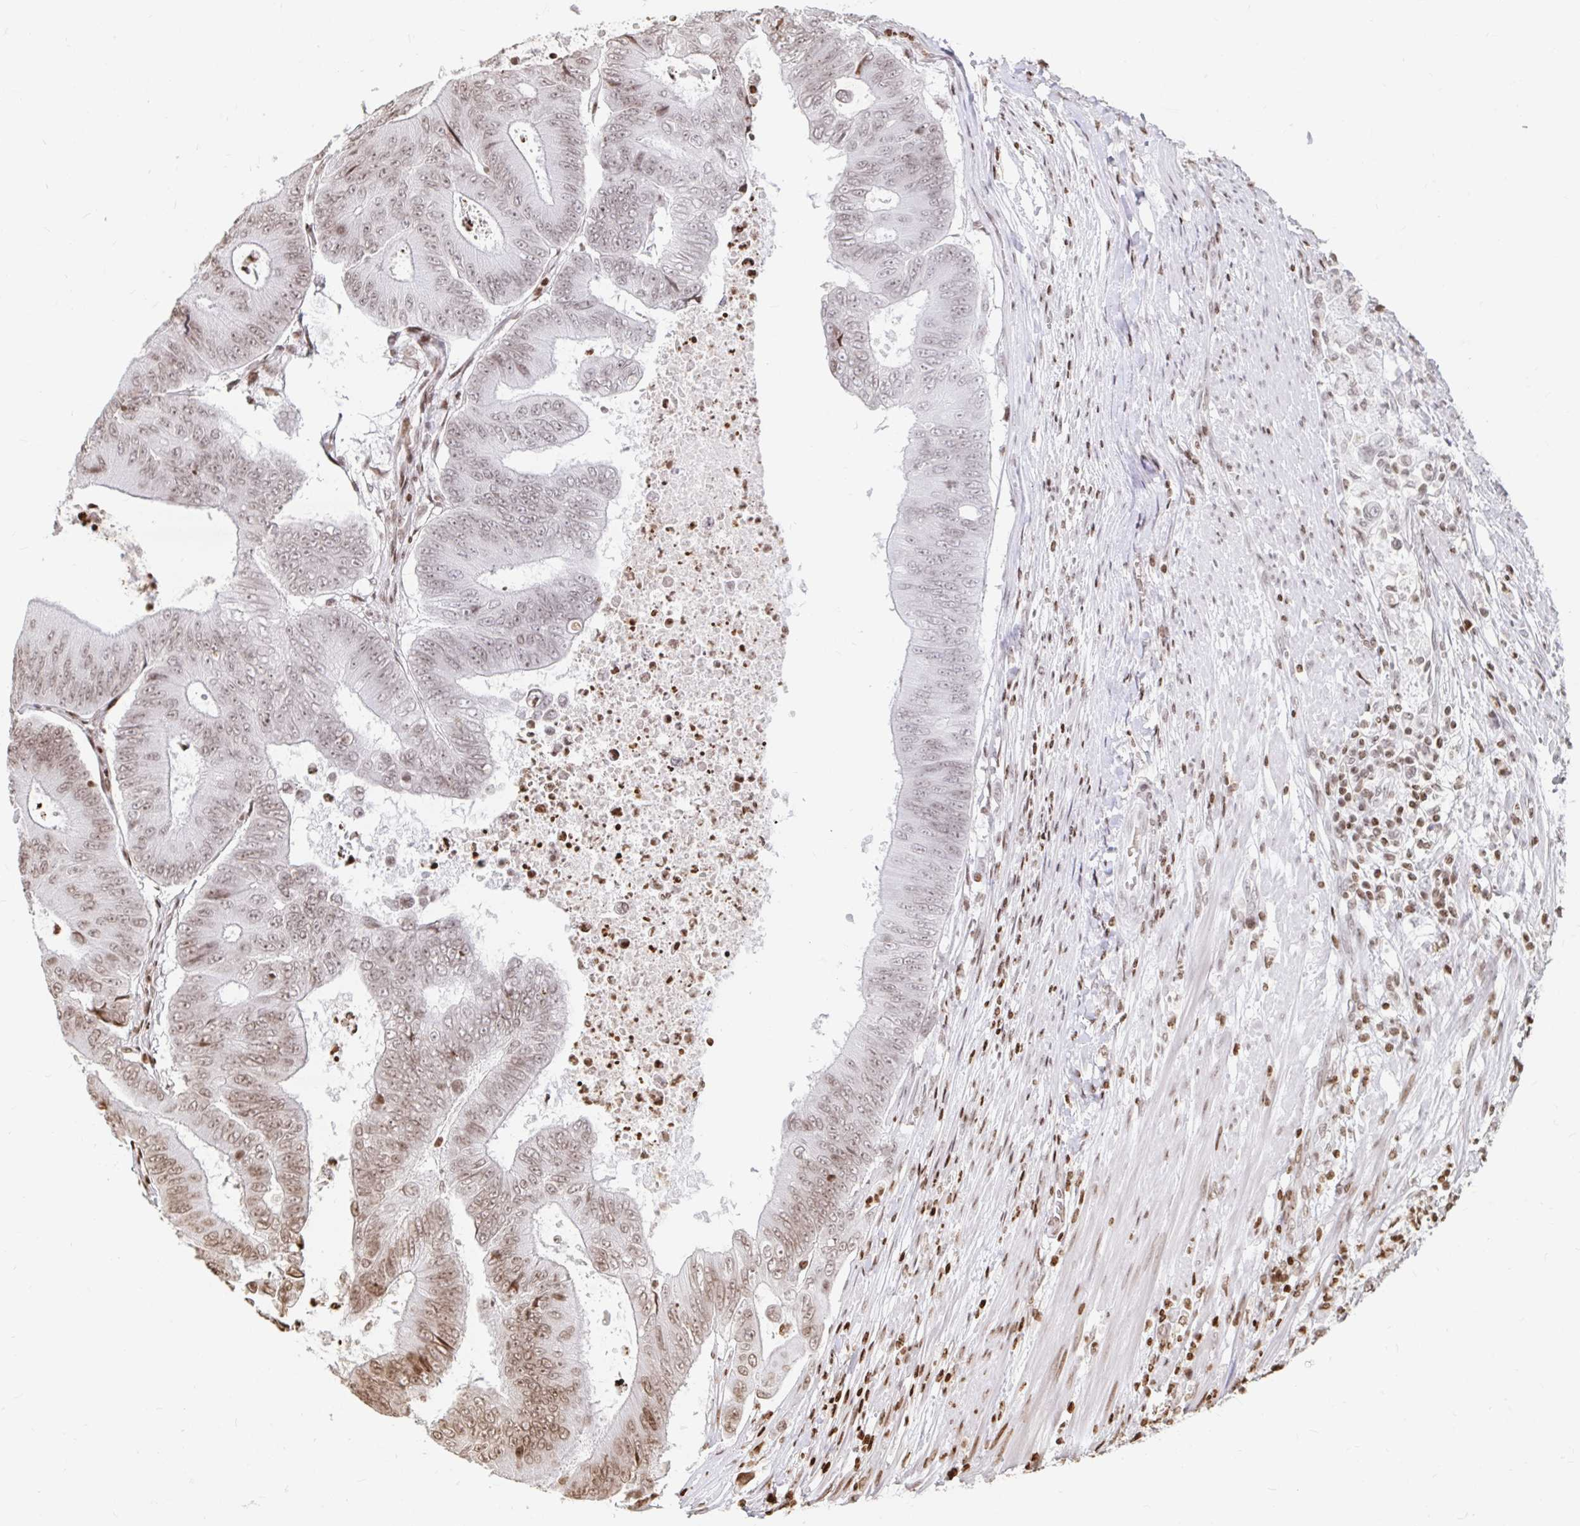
{"staining": {"intensity": "moderate", "quantity": "25%-75%", "location": "nuclear"}, "tissue": "colorectal cancer", "cell_type": "Tumor cells", "image_type": "cancer", "snomed": [{"axis": "morphology", "description": "Adenocarcinoma, NOS"}, {"axis": "topography", "description": "Colon"}], "caption": "Immunohistochemical staining of human colorectal cancer (adenocarcinoma) shows medium levels of moderate nuclear protein expression in approximately 25%-75% of tumor cells.", "gene": "H2BC5", "patient": {"sex": "female", "age": 48}}